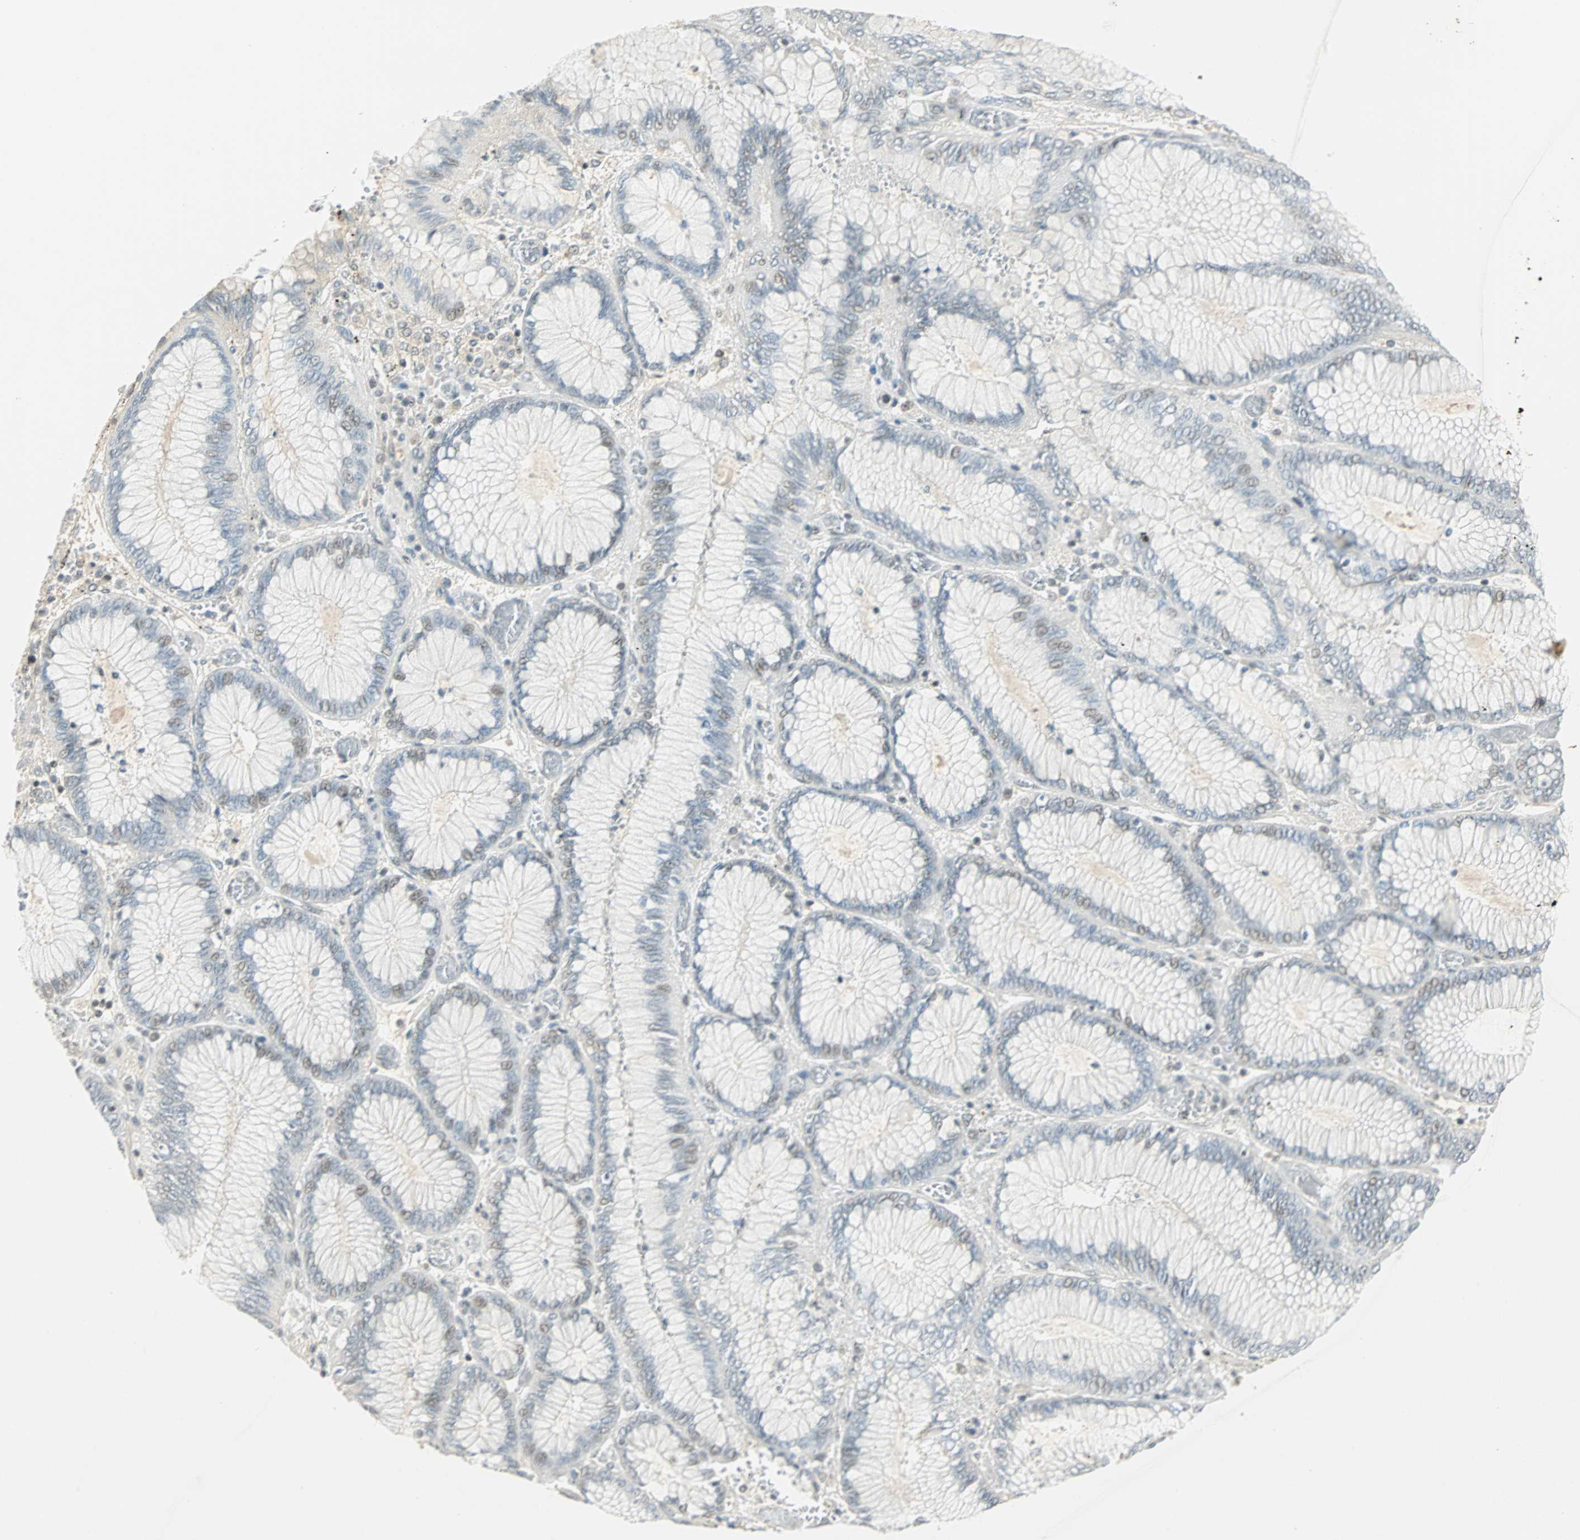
{"staining": {"intensity": "weak", "quantity": "<25%", "location": "nuclear"}, "tissue": "stomach cancer", "cell_type": "Tumor cells", "image_type": "cancer", "snomed": [{"axis": "morphology", "description": "Normal tissue, NOS"}, {"axis": "morphology", "description": "Adenocarcinoma, NOS"}, {"axis": "topography", "description": "Stomach, upper"}, {"axis": "topography", "description": "Stomach"}], "caption": "Adenocarcinoma (stomach) was stained to show a protein in brown. There is no significant expression in tumor cells.", "gene": "SMAD3", "patient": {"sex": "male", "age": 76}}